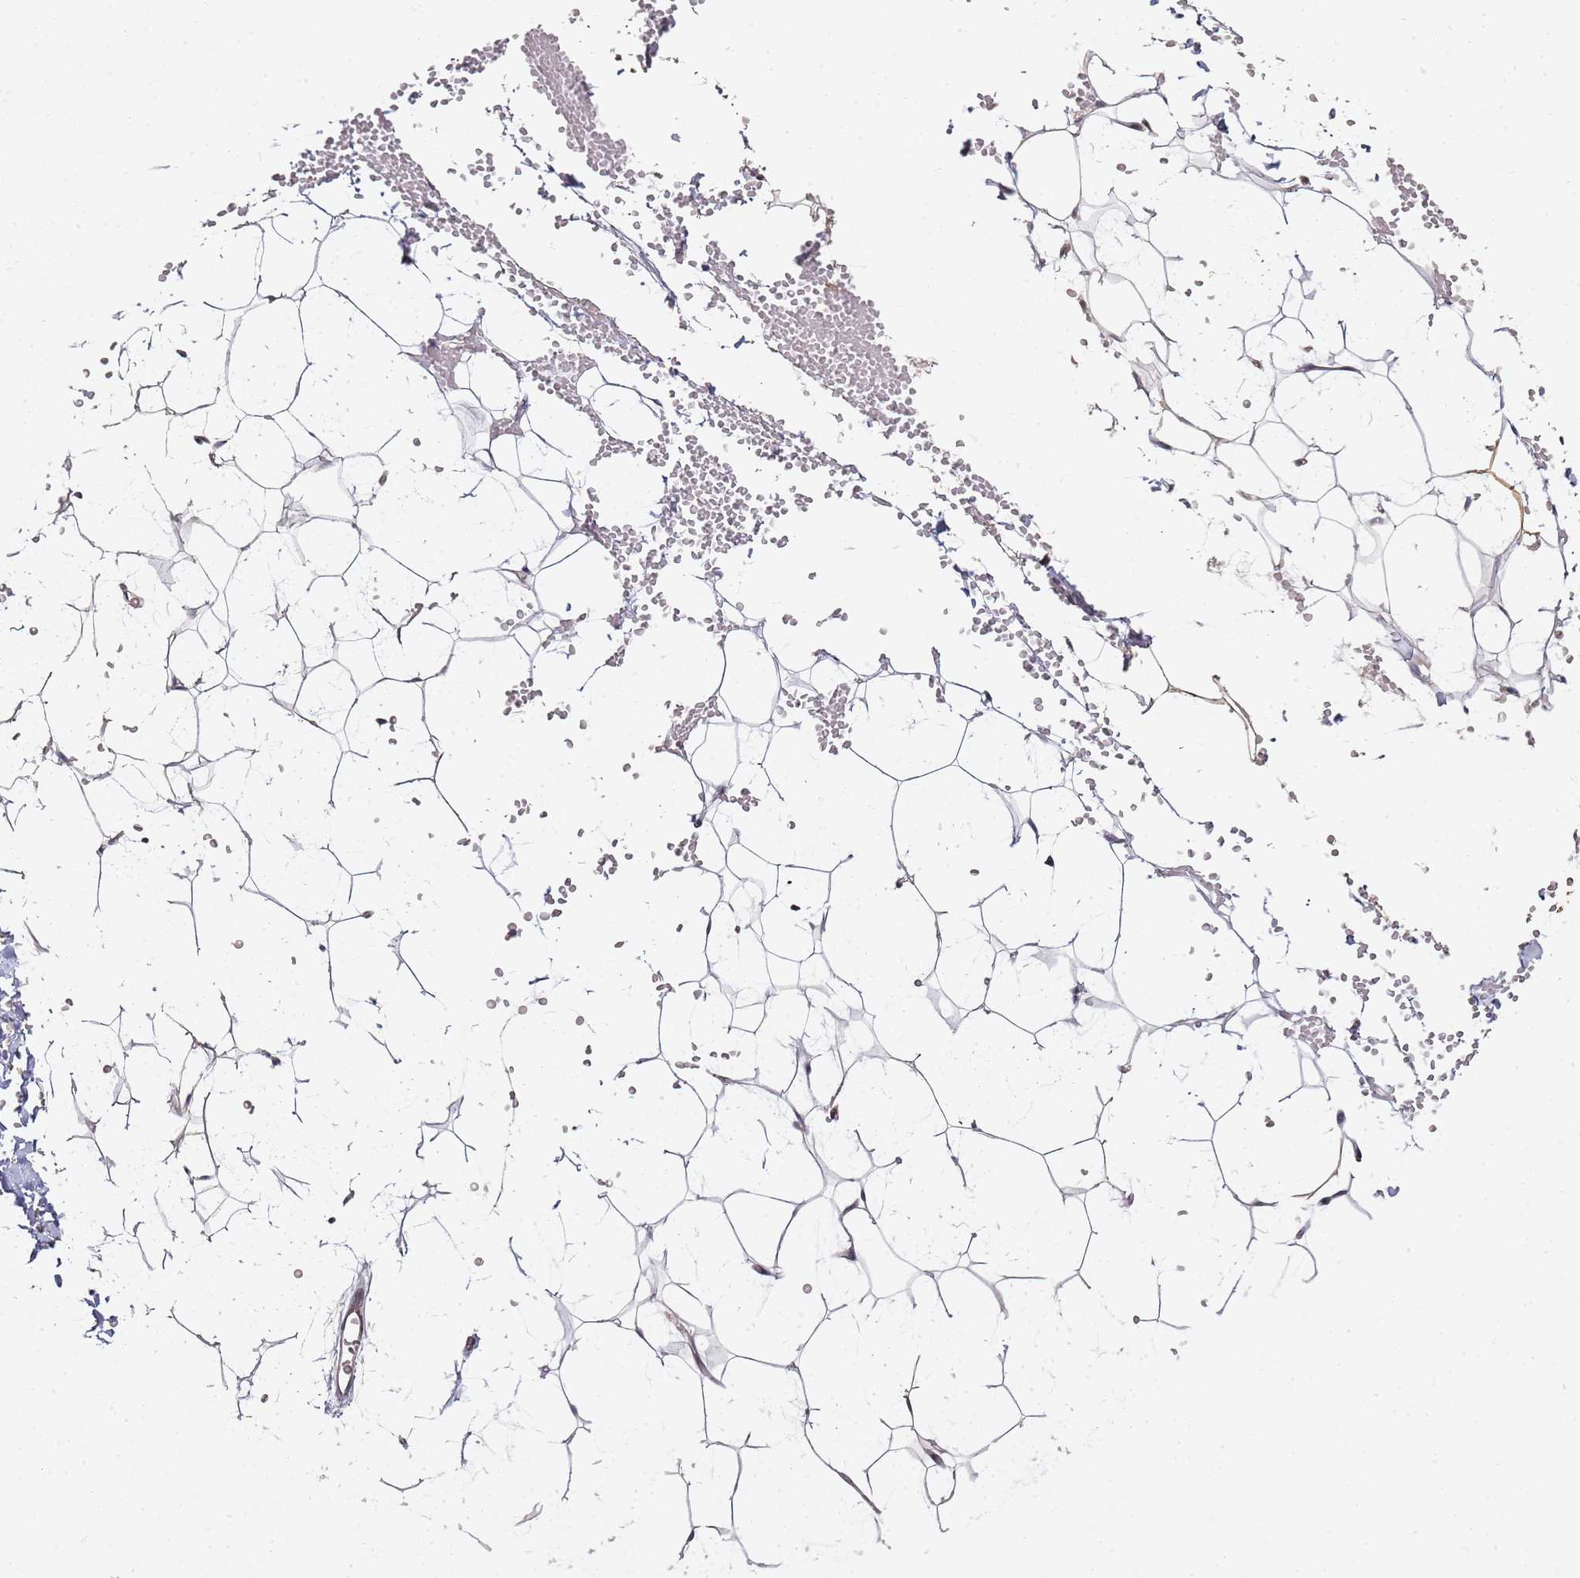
{"staining": {"intensity": "negative", "quantity": "none", "location": "none"}, "tissue": "adipose tissue", "cell_type": "Adipocytes", "image_type": "normal", "snomed": [{"axis": "morphology", "description": "Normal tissue, NOS"}, {"axis": "topography", "description": "Breast"}], "caption": "Immunohistochemistry (IHC) photomicrograph of unremarkable adipose tissue: adipose tissue stained with DAB shows no significant protein positivity in adipocytes.", "gene": "EPS8L1", "patient": {"sex": "female", "age": 23}}